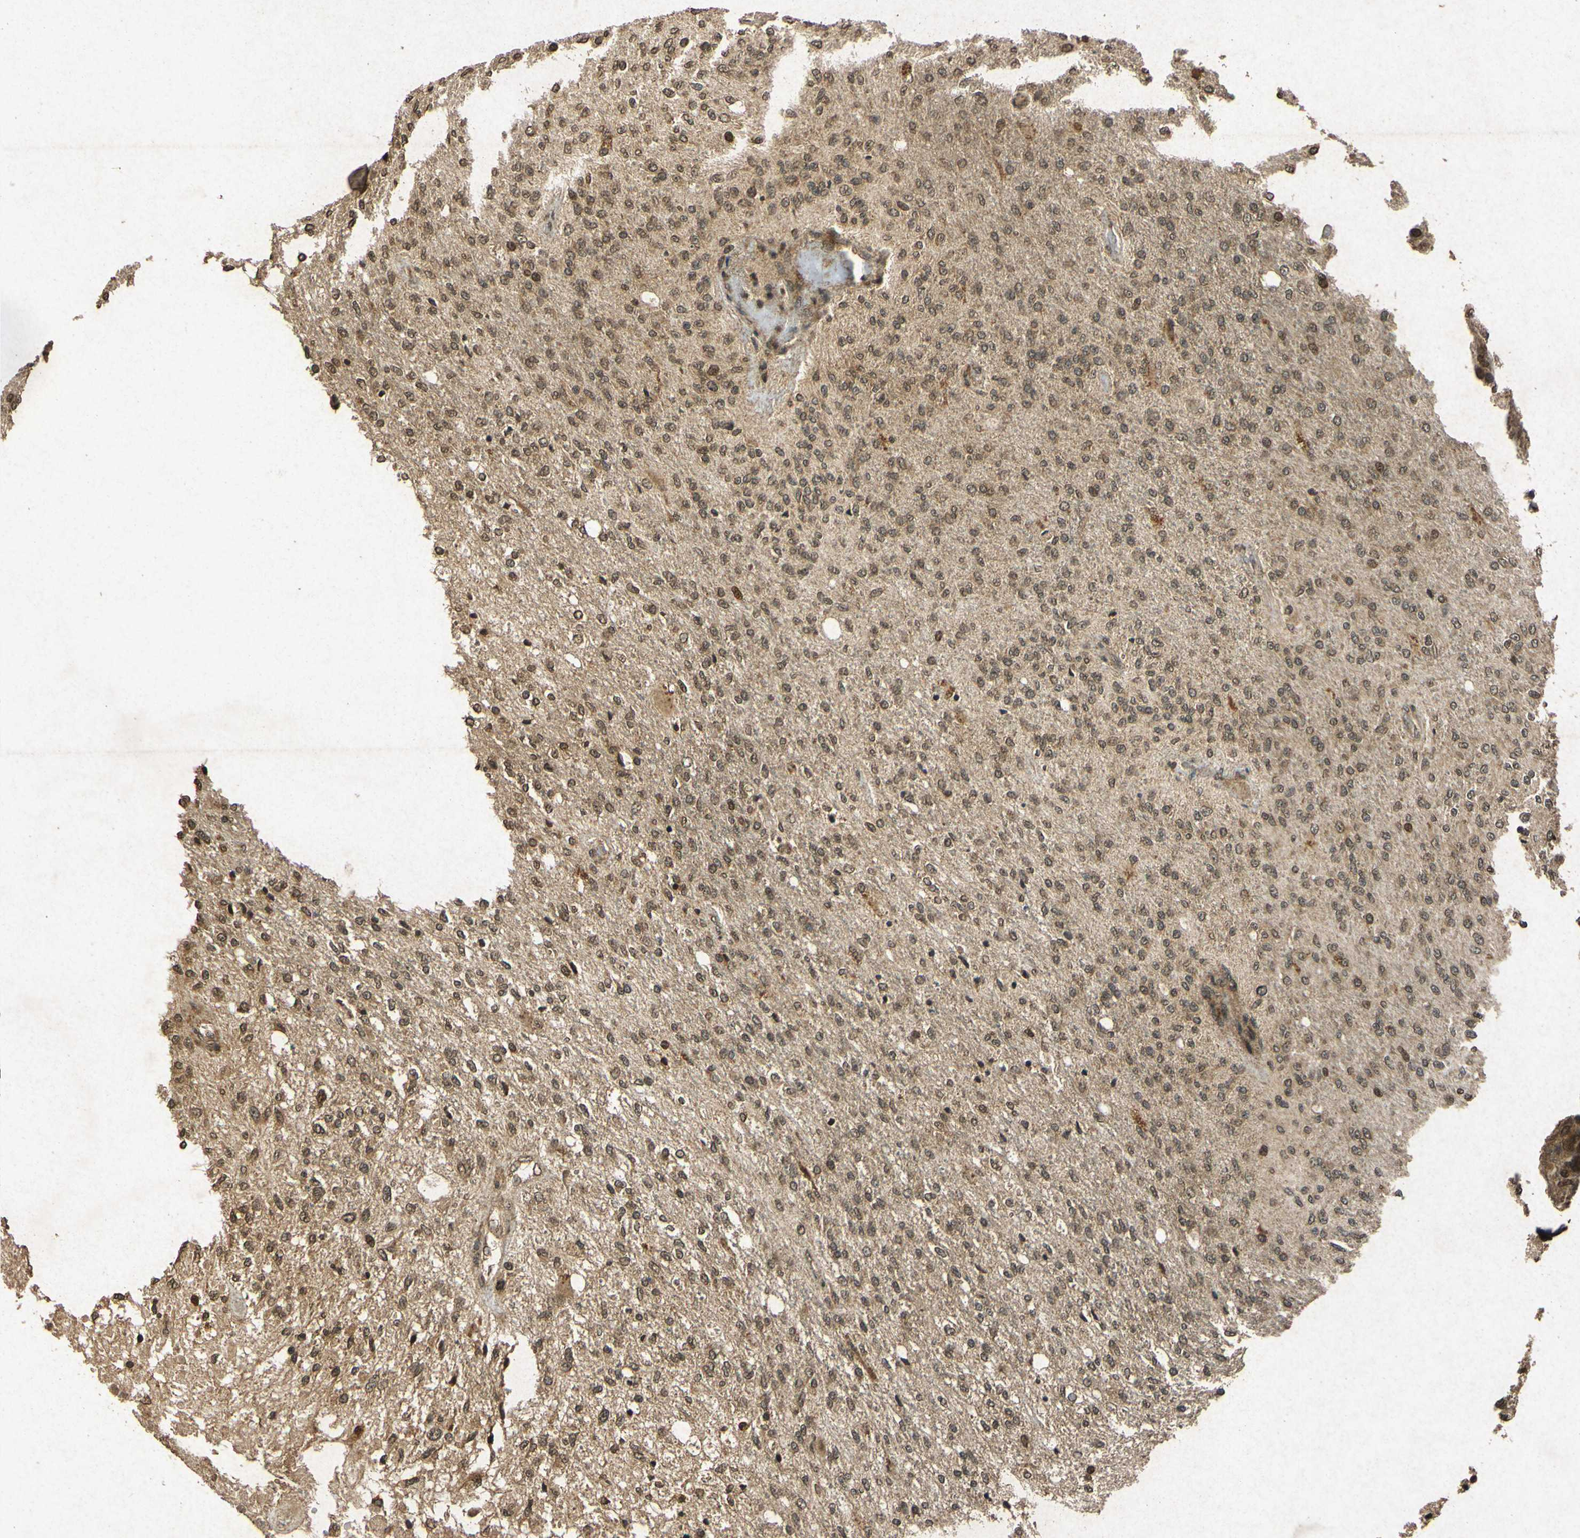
{"staining": {"intensity": "moderate", "quantity": ">75%", "location": "cytoplasmic/membranous,nuclear"}, "tissue": "glioma", "cell_type": "Tumor cells", "image_type": "cancer", "snomed": [{"axis": "morphology", "description": "Normal tissue, NOS"}, {"axis": "morphology", "description": "Glioma, malignant, High grade"}, {"axis": "topography", "description": "Cerebral cortex"}], "caption": "Protein analysis of glioma tissue shows moderate cytoplasmic/membranous and nuclear positivity in about >75% of tumor cells.", "gene": "ATP6V1H", "patient": {"sex": "male", "age": 77}}